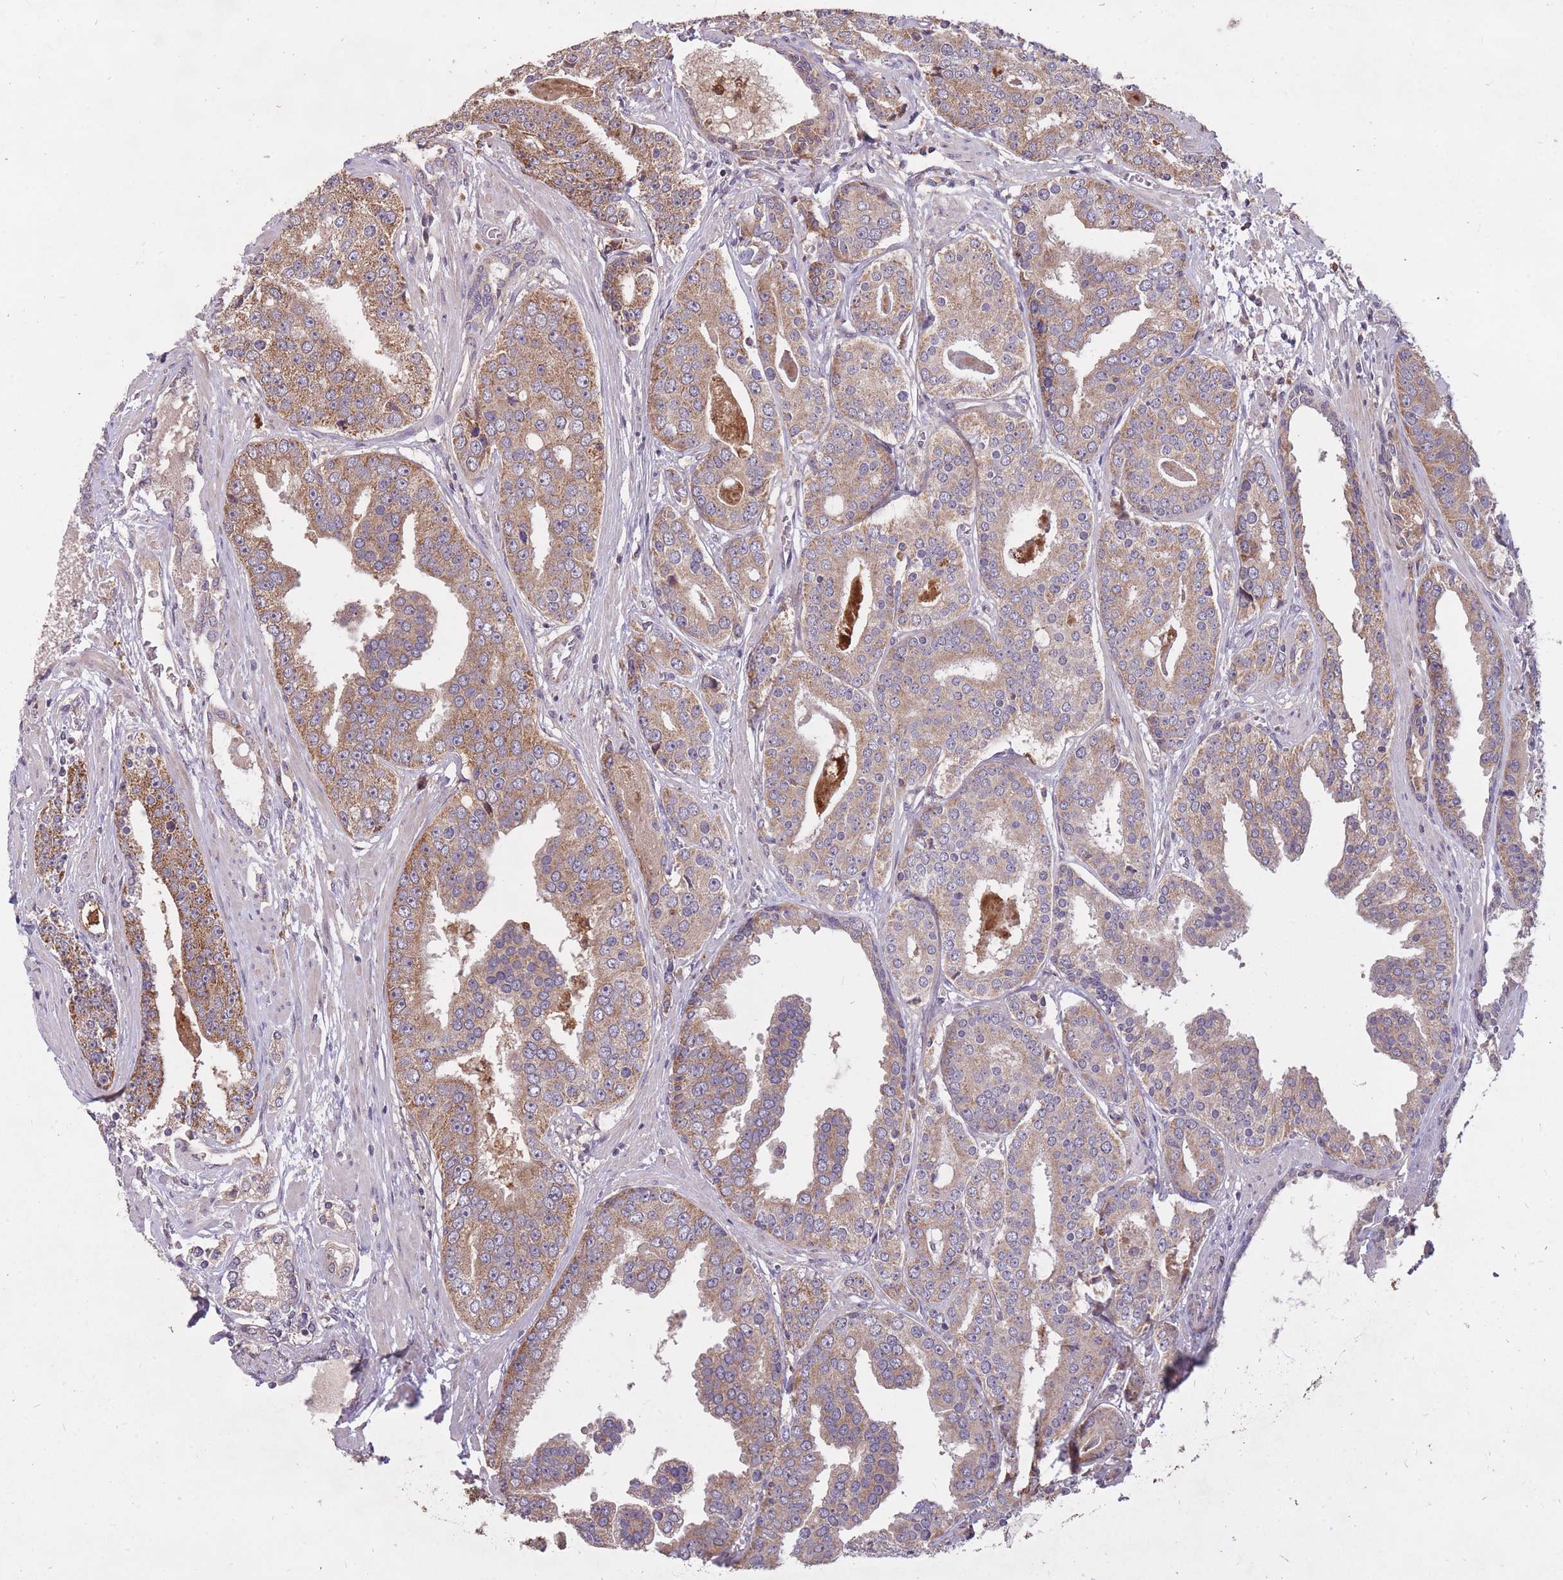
{"staining": {"intensity": "moderate", "quantity": "25%-75%", "location": "cytoplasmic/membranous"}, "tissue": "prostate cancer", "cell_type": "Tumor cells", "image_type": "cancer", "snomed": [{"axis": "morphology", "description": "Adenocarcinoma, High grade"}, {"axis": "topography", "description": "Prostate"}], "caption": "Human prostate cancer stained with a brown dye demonstrates moderate cytoplasmic/membranous positive positivity in about 25%-75% of tumor cells.", "gene": "IGF2BP2", "patient": {"sex": "male", "age": 71}}